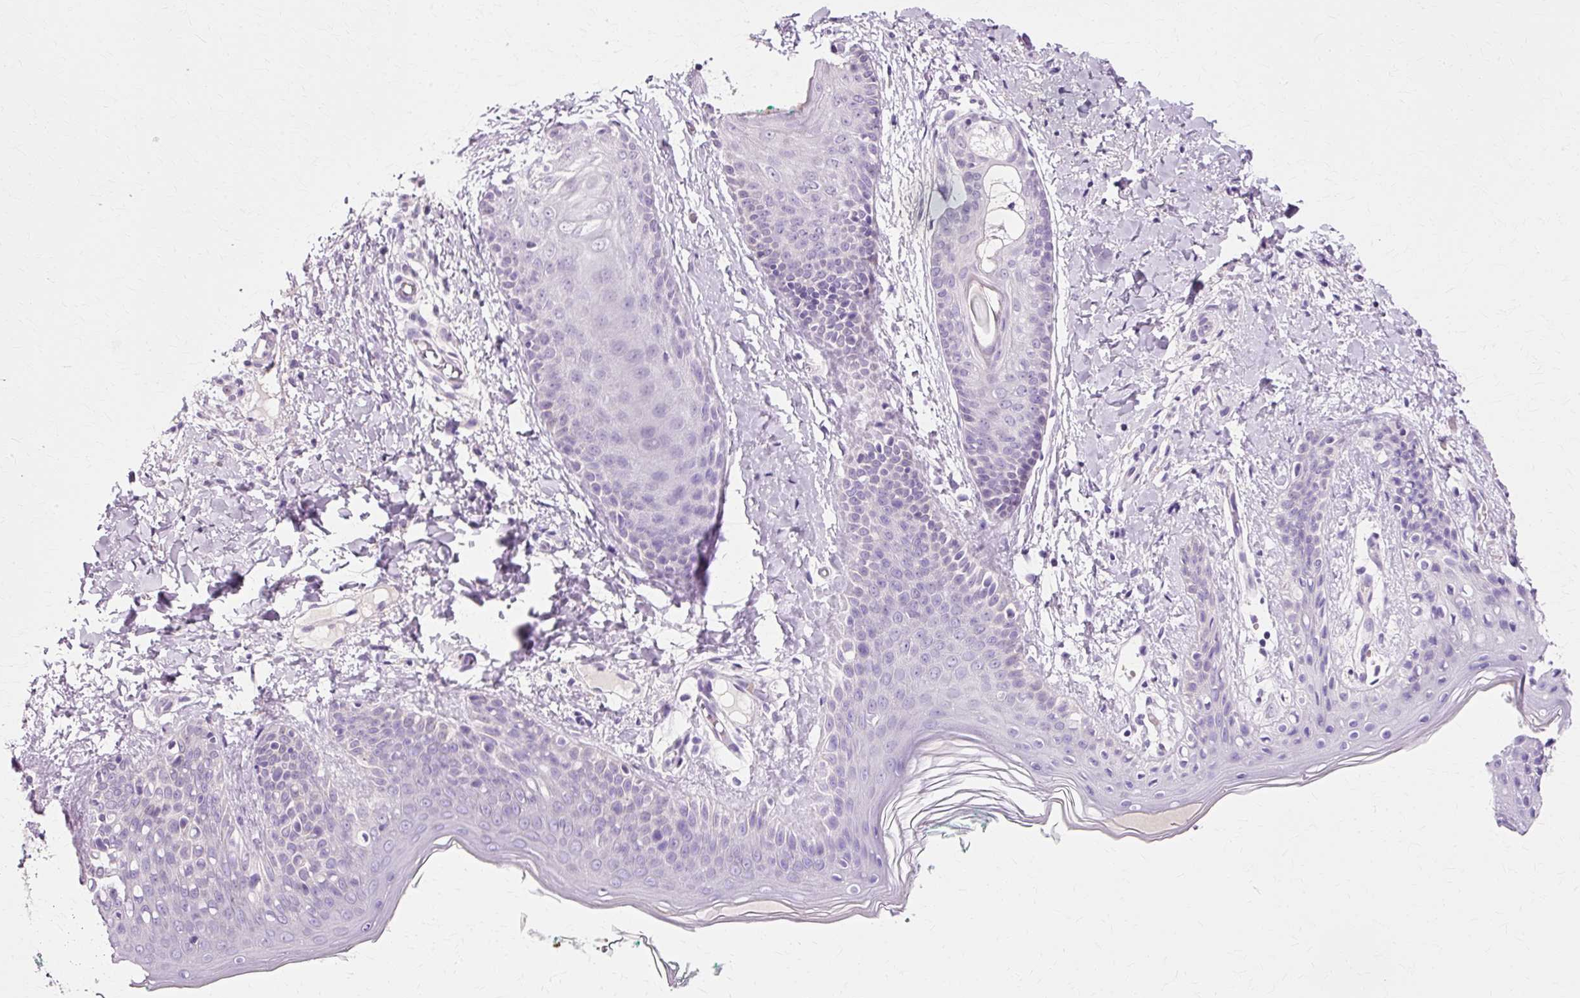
{"staining": {"intensity": "negative", "quantity": "none", "location": "none"}, "tissue": "skin", "cell_type": "Fibroblasts", "image_type": "normal", "snomed": [{"axis": "morphology", "description": "Normal tissue, NOS"}, {"axis": "topography", "description": "Skin"}], "caption": "This is a histopathology image of immunohistochemistry staining of unremarkable skin, which shows no expression in fibroblasts. The staining is performed using DAB (3,3'-diaminobenzidine) brown chromogen with nuclei counter-stained in using hematoxylin.", "gene": "VN1R2", "patient": {"sex": "male", "age": 16}}